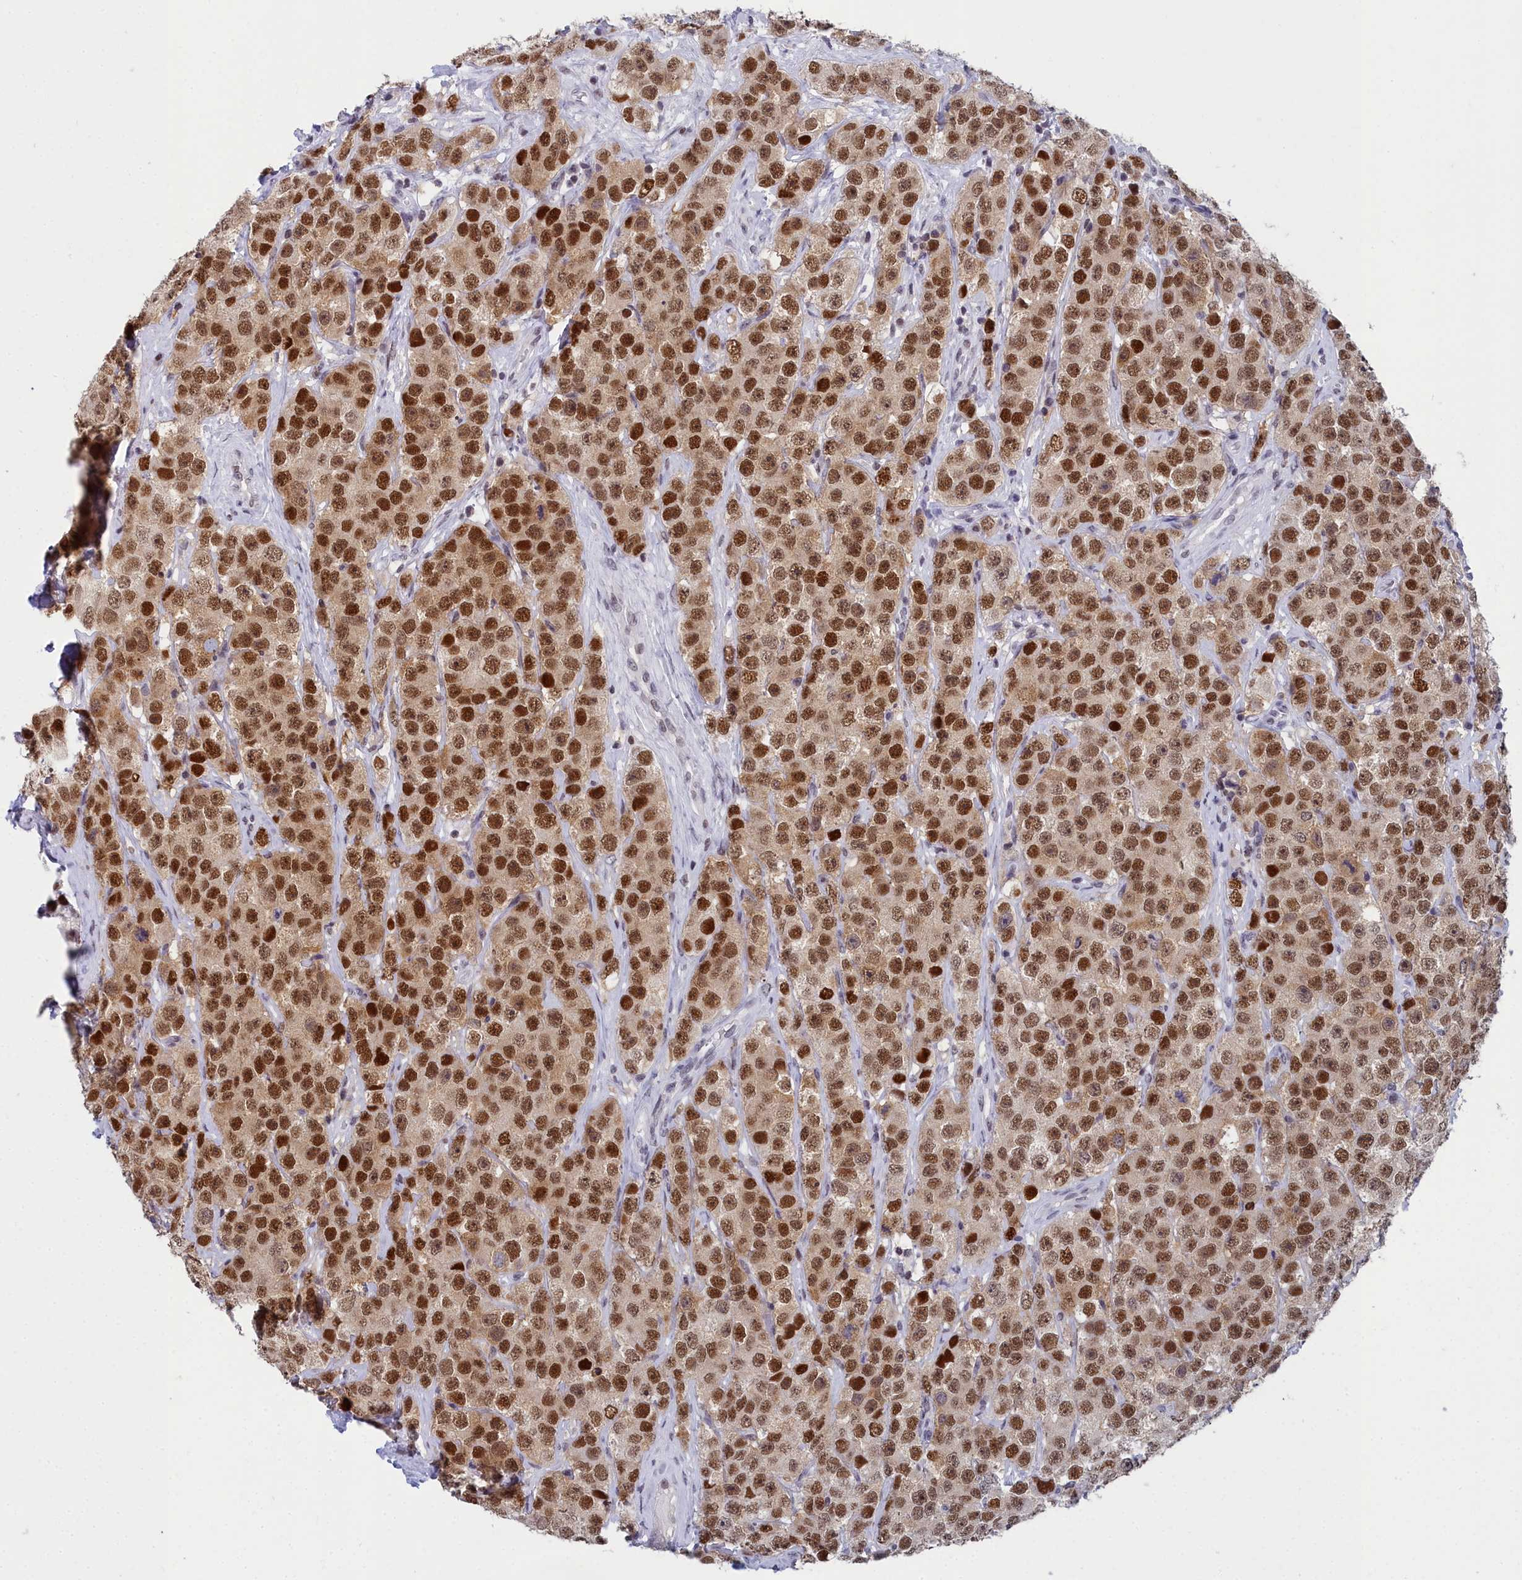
{"staining": {"intensity": "strong", "quantity": ">75%", "location": "nuclear"}, "tissue": "testis cancer", "cell_type": "Tumor cells", "image_type": "cancer", "snomed": [{"axis": "morphology", "description": "Seminoma, NOS"}, {"axis": "topography", "description": "Testis"}], "caption": "The image exhibits a brown stain indicating the presence of a protein in the nuclear of tumor cells in testis cancer. The staining was performed using DAB (3,3'-diaminobenzidine) to visualize the protein expression in brown, while the nuclei were stained in blue with hematoxylin (Magnification: 20x).", "gene": "CCDC97", "patient": {"sex": "male", "age": 28}}